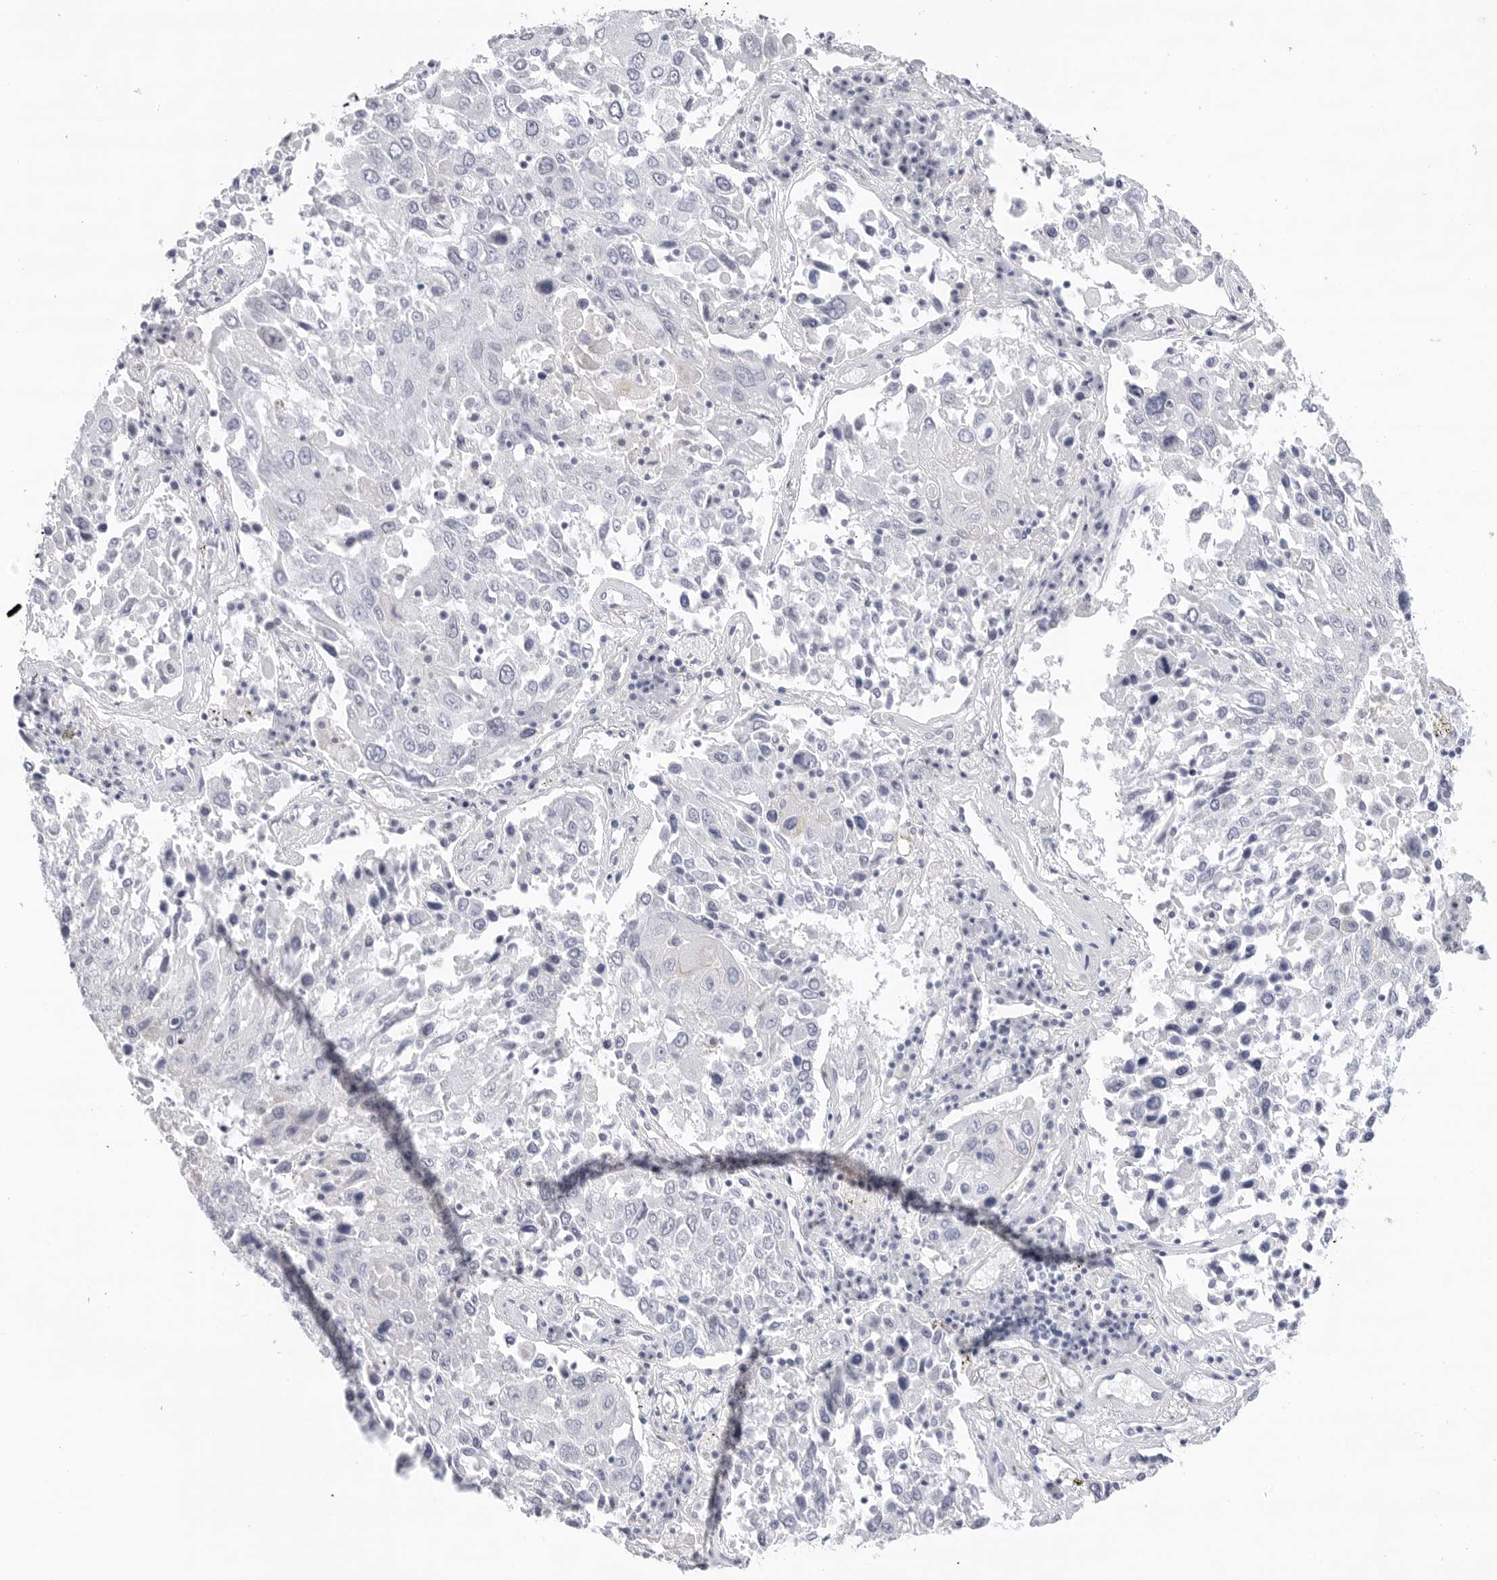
{"staining": {"intensity": "negative", "quantity": "none", "location": "none"}, "tissue": "lung cancer", "cell_type": "Tumor cells", "image_type": "cancer", "snomed": [{"axis": "morphology", "description": "Squamous cell carcinoma, NOS"}, {"axis": "topography", "description": "Lung"}], "caption": "This is a histopathology image of immunohistochemistry staining of lung cancer (squamous cell carcinoma), which shows no positivity in tumor cells.", "gene": "SLC19A1", "patient": {"sex": "male", "age": 65}}